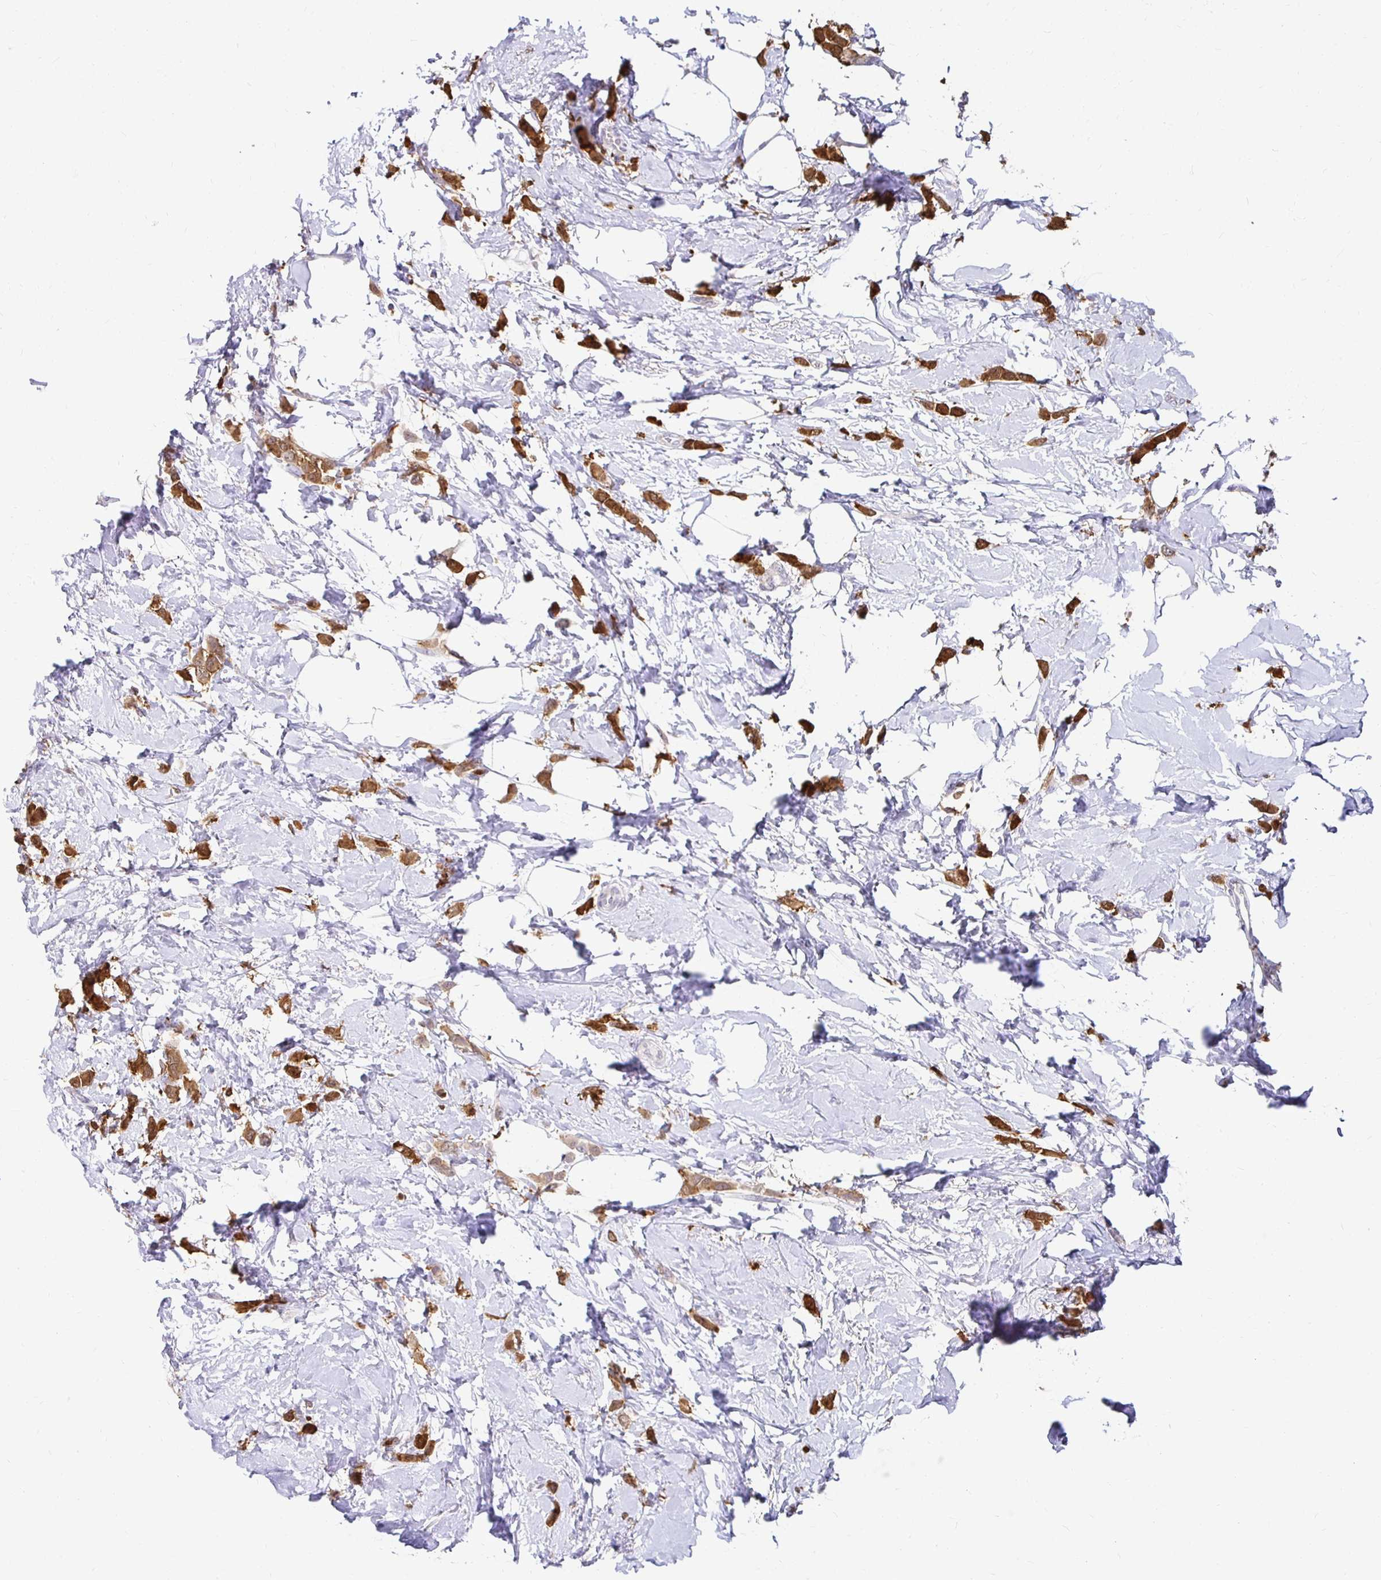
{"staining": {"intensity": "strong", "quantity": ">75%", "location": "cytoplasmic/membranous"}, "tissue": "breast cancer", "cell_type": "Tumor cells", "image_type": "cancer", "snomed": [{"axis": "morphology", "description": "Lobular carcinoma"}, {"axis": "topography", "description": "Breast"}], "caption": "There is high levels of strong cytoplasmic/membranous positivity in tumor cells of breast cancer, as demonstrated by immunohistochemical staining (brown color).", "gene": "PADI2", "patient": {"sex": "female", "age": 66}}